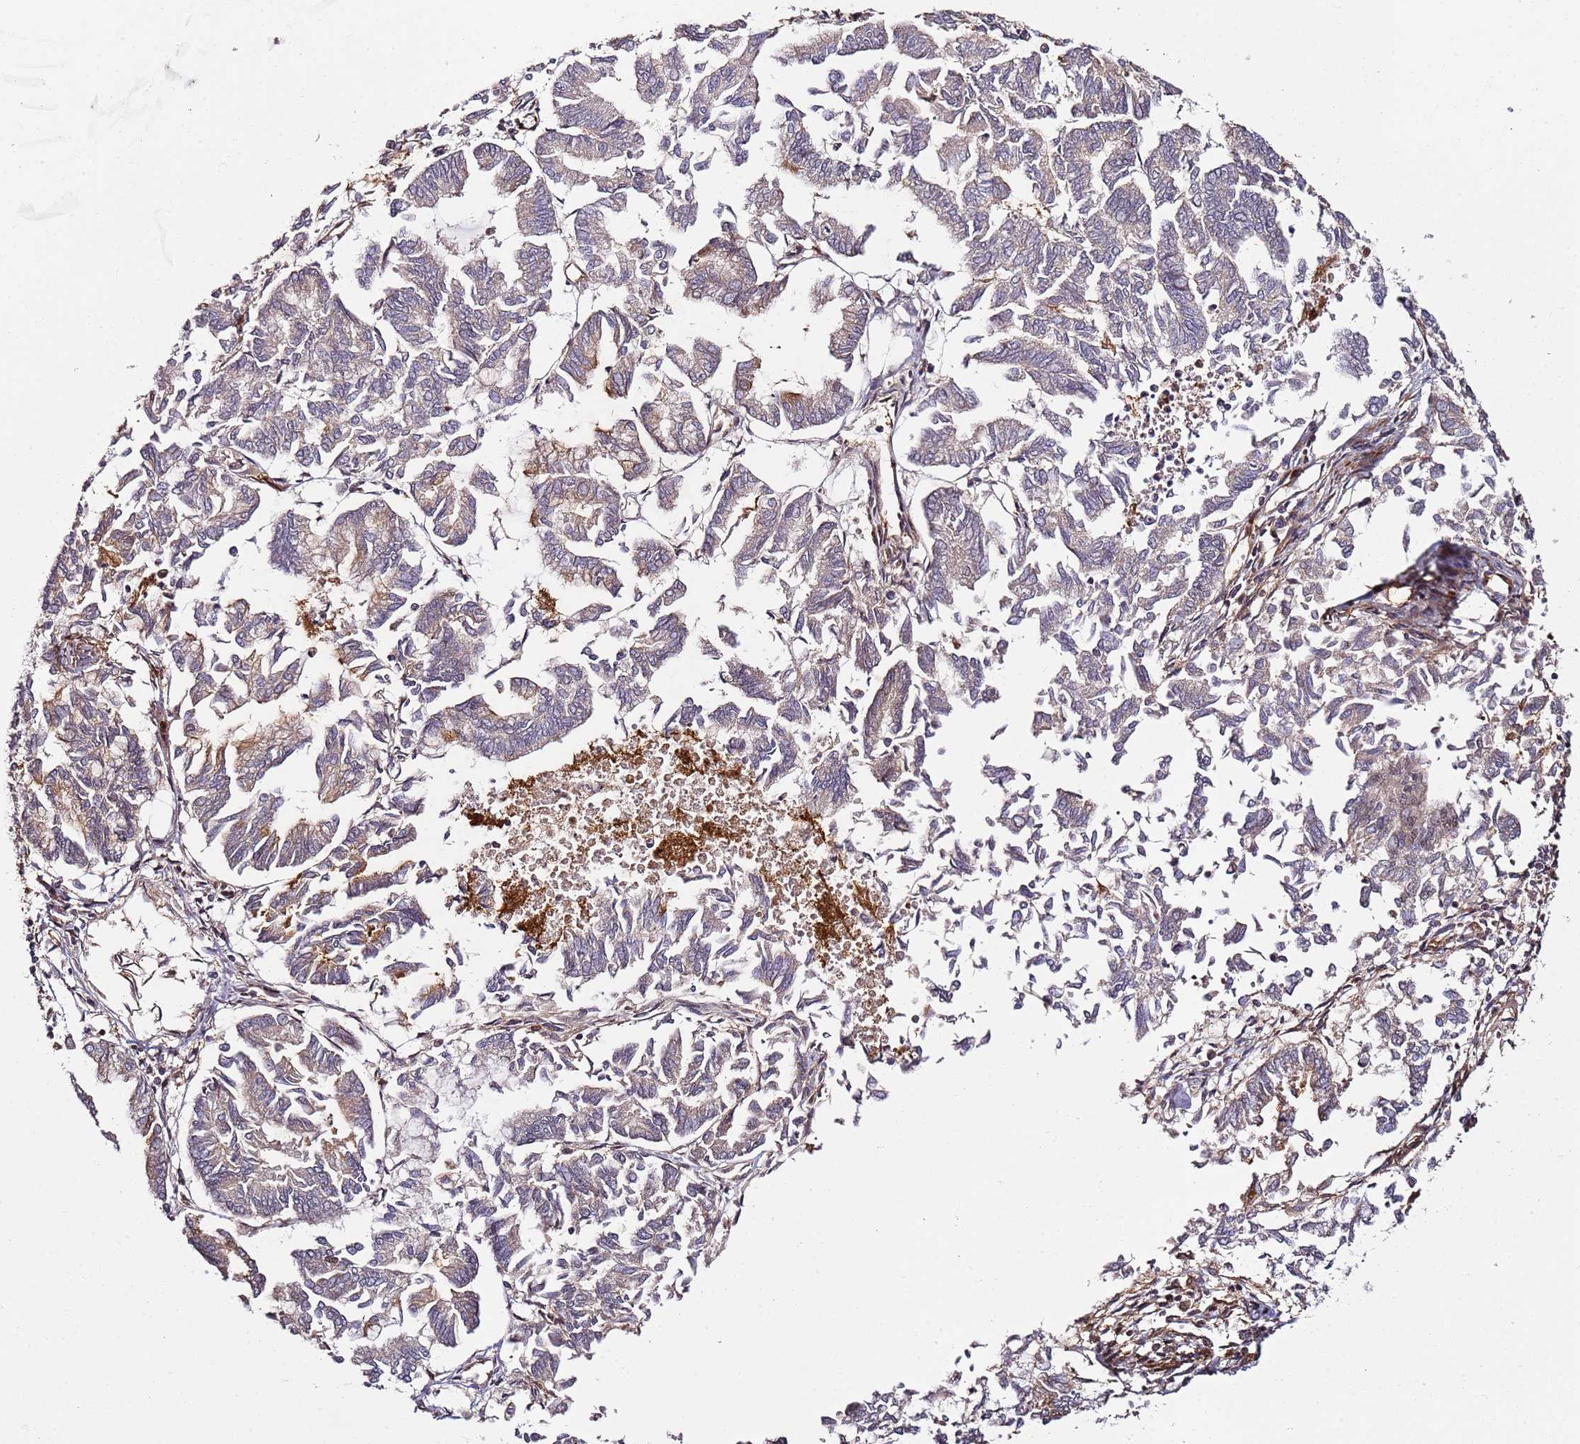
{"staining": {"intensity": "weak", "quantity": "<25%", "location": "nuclear"}, "tissue": "endometrial cancer", "cell_type": "Tumor cells", "image_type": "cancer", "snomed": [{"axis": "morphology", "description": "Adenocarcinoma, NOS"}, {"axis": "topography", "description": "Endometrium"}], "caption": "Protein analysis of adenocarcinoma (endometrial) reveals no significant expression in tumor cells.", "gene": "CCNYL1", "patient": {"sex": "female", "age": 79}}